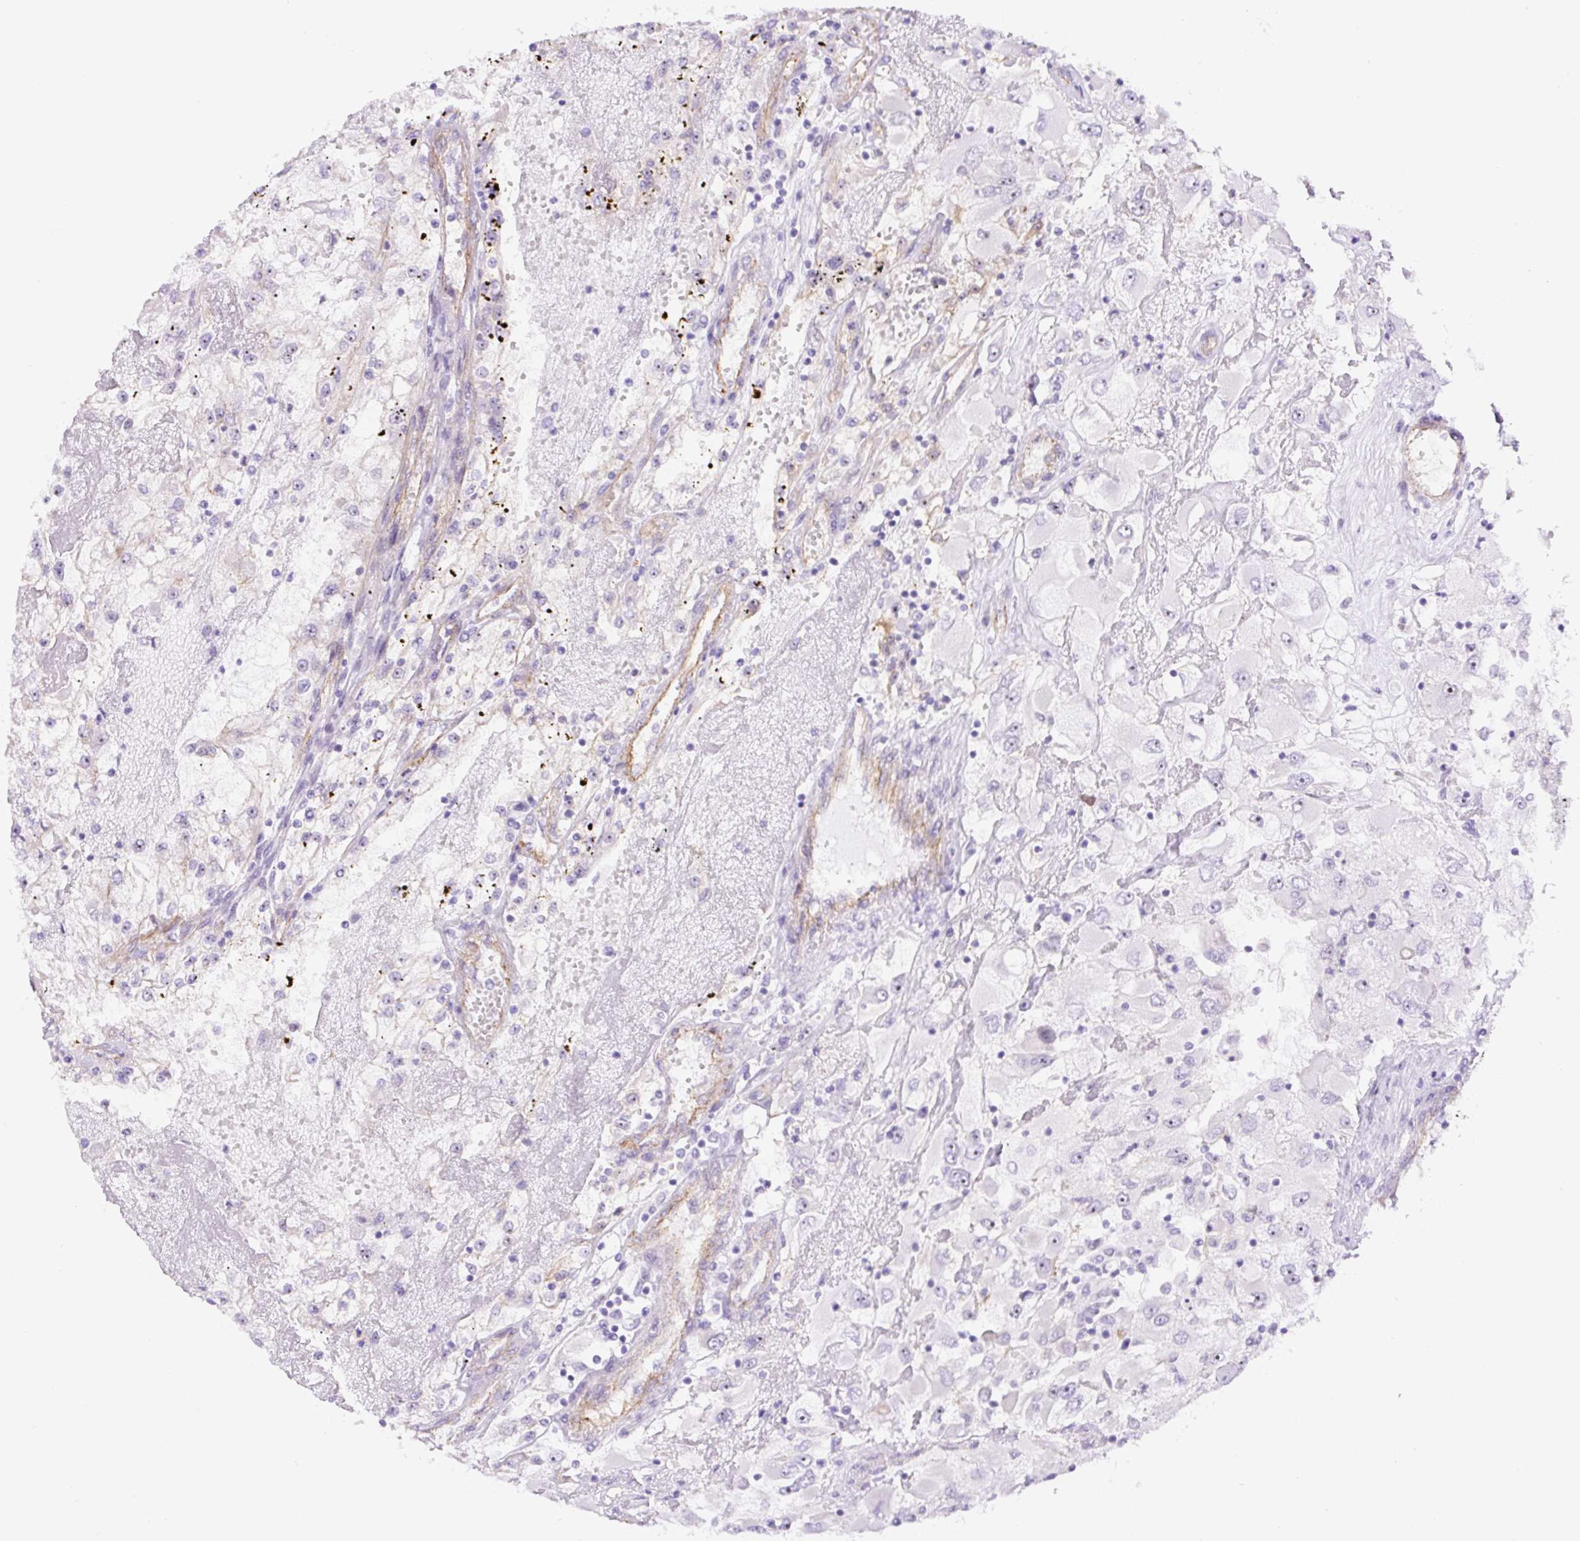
{"staining": {"intensity": "negative", "quantity": "none", "location": "none"}, "tissue": "renal cancer", "cell_type": "Tumor cells", "image_type": "cancer", "snomed": [{"axis": "morphology", "description": "Adenocarcinoma, NOS"}, {"axis": "topography", "description": "Kidney"}], "caption": "Tumor cells are negative for brown protein staining in renal cancer (adenocarcinoma).", "gene": "MYO5C", "patient": {"sex": "female", "age": 52}}